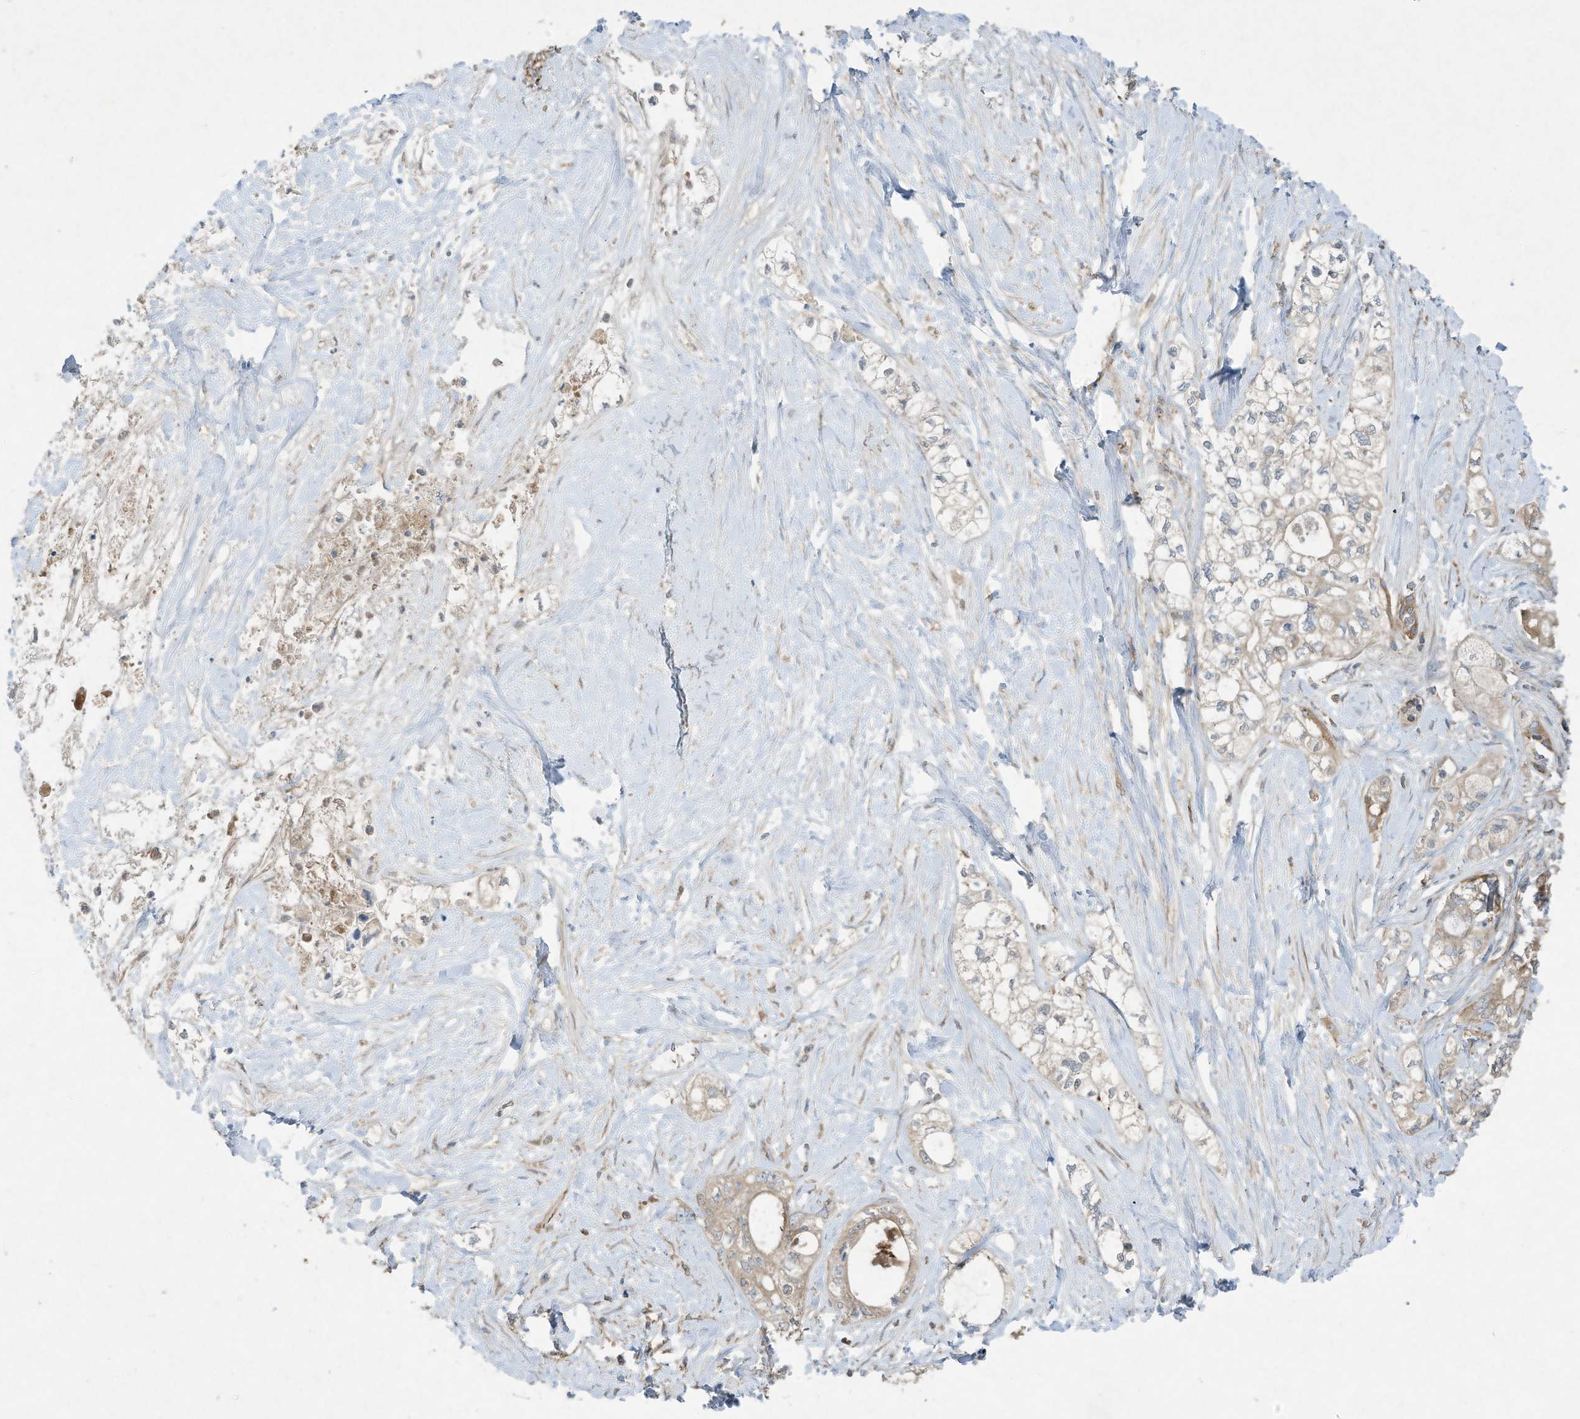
{"staining": {"intensity": "negative", "quantity": "none", "location": "none"}, "tissue": "pancreatic cancer", "cell_type": "Tumor cells", "image_type": "cancer", "snomed": [{"axis": "morphology", "description": "Adenocarcinoma, NOS"}, {"axis": "topography", "description": "Pancreas"}], "caption": "An image of human pancreatic adenocarcinoma is negative for staining in tumor cells. (Brightfield microscopy of DAB (3,3'-diaminobenzidine) immunohistochemistry at high magnification).", "gene": "SYNJ2", "patient": {"sex": "male", "age": 70}}